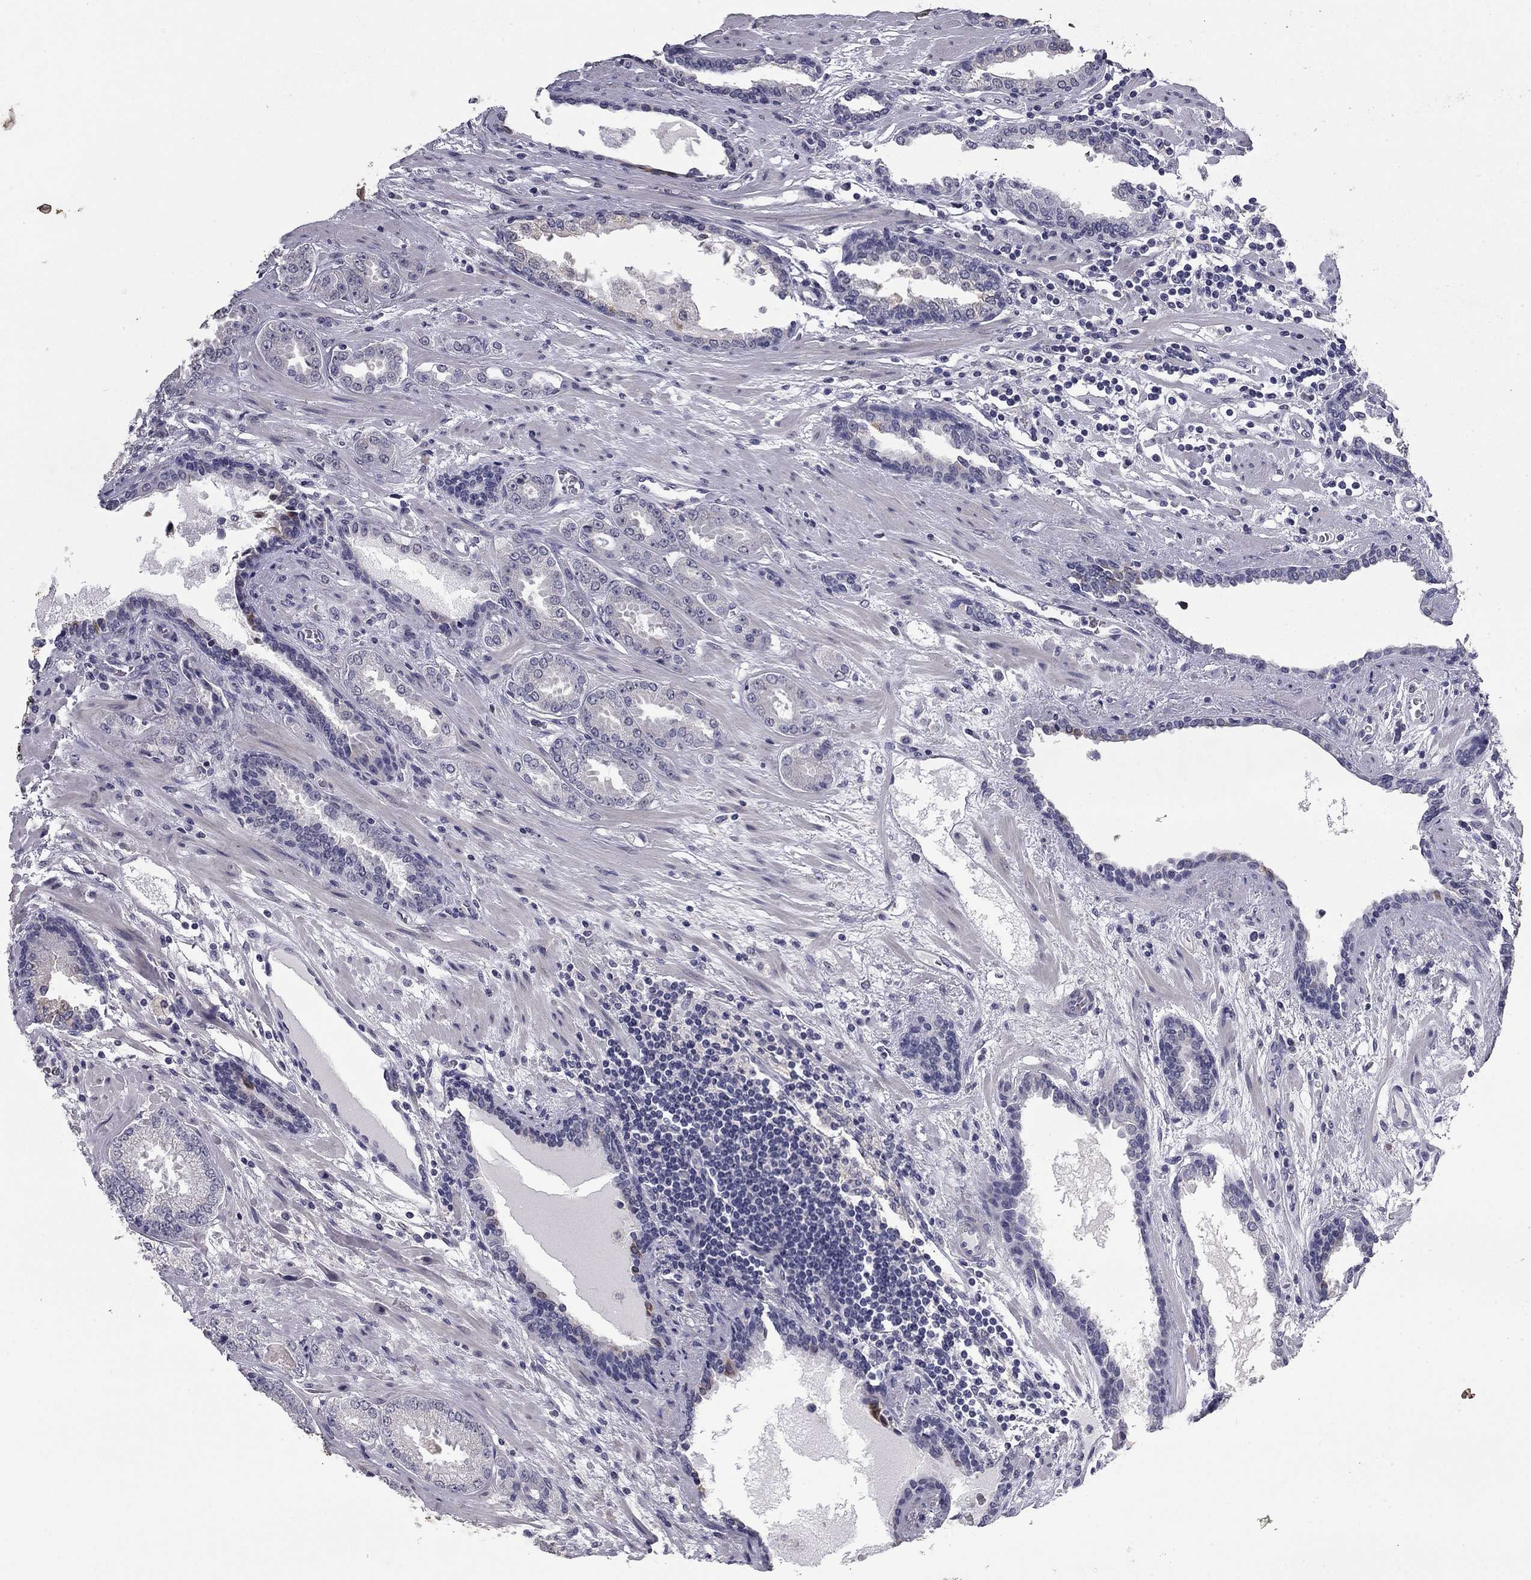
{"staining": {"intensity": "negative", "quantity": "none", "location": "none"}, "tissue": "prostate cancer", "cell_type": "Tumor cells", "image_type": "cancer", "snomed": [{"axis": "morphology", "description": "Adenocarcinoma, Low grade"}, {"axis": "topography", "description": "Prostate"}], "caption": "High power microscopy micrograph of an immunohistochemistry histopathology image of prostate adenocarcinoma (low-grade), revealing no significant positivity in tumor cells. The staining was performed using DAB (3,3'-diaminobenzidine) to visualize the protein expression in brown, while the nuclei were stained in blue with hematoxylin (Magnification: 20x).", "gene": "PRRT2", "patient": {"sex": "male", "age": 68}}